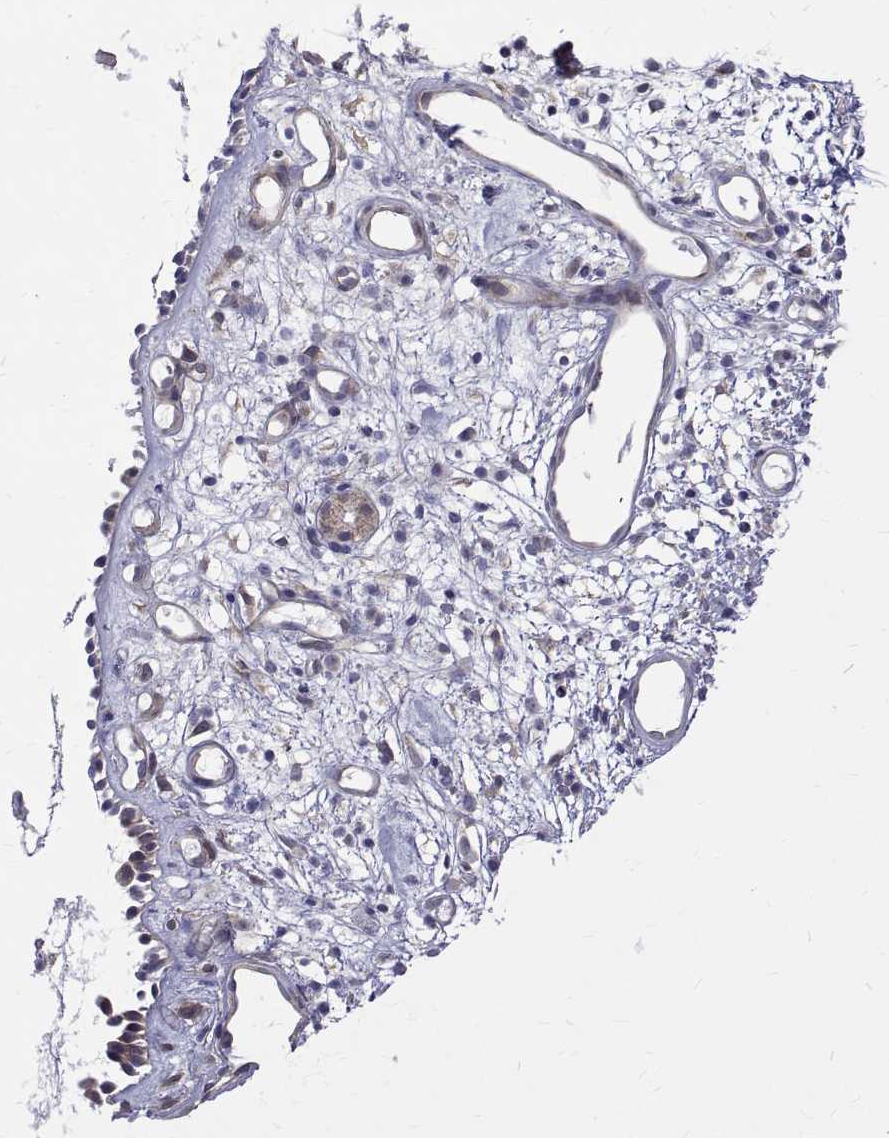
{"staining": {"intensity": "negative", "quantity": "none", "location": "none"}, "tissue": "nasopharynx", "cell_type": "Respiratory epithelial cells", "image_type": "normal", "snomed": [{"axis": "morphology", "description": "Normal tissue, NOS"}, {"axis": "morphology", "description": "Inflammation, NOS"}, {"axis": "topography", "description": "Nasopharynx"}], "caption": "Respiratory epithelial cells are negative for brown protein staining in benign nasopharynx. (Brightfield microscopy of DAB (3,3'-diaminobenzidine) immunohistochemistry at high magnification).", "gene": "PADI1", "patient": {"sex": "male", "age": 54}}